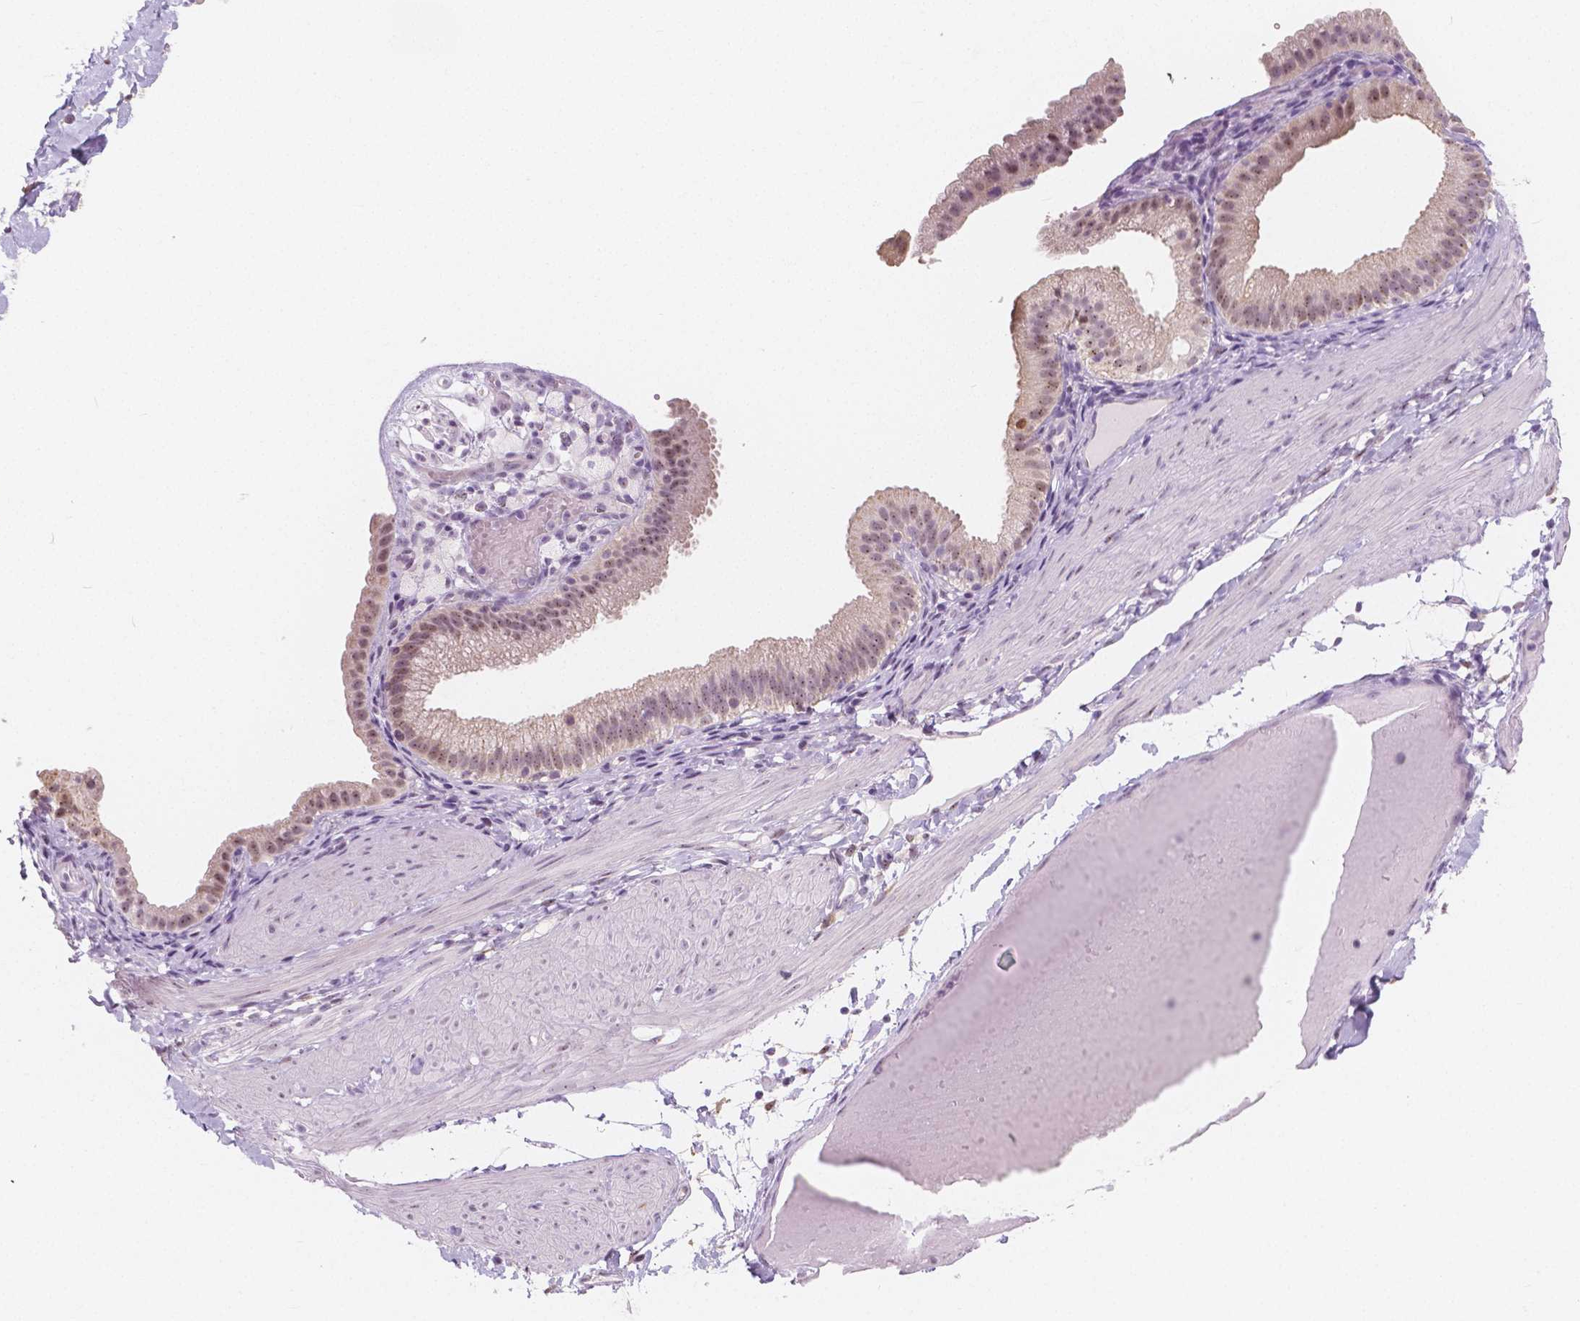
{"staining": {"intensity": "negative", "quantity": "none", "location": "none"}, "tissue": "adipose tissue", "cell_type": "Adipocytes", "image_type": "normal", "snomed": [{"axis": "morphology", "description": "Normal tissue, NOS"}, {"axis": "topography", "description": "Gallbladder"}, {"axis": "topography", "description": "Peripheral nerve tissue"}], "caption": "Adipocytes show no significant positivity in unremarkable adipose tissue. Brightfield microscopy of IHC stained with DAB (3,3'-diaminobenzidine) (brown) and hematoxylin (blue), captured at high magnification.", "gene": "NOLC1", "patient": {"sex": "female", "age": 45}}